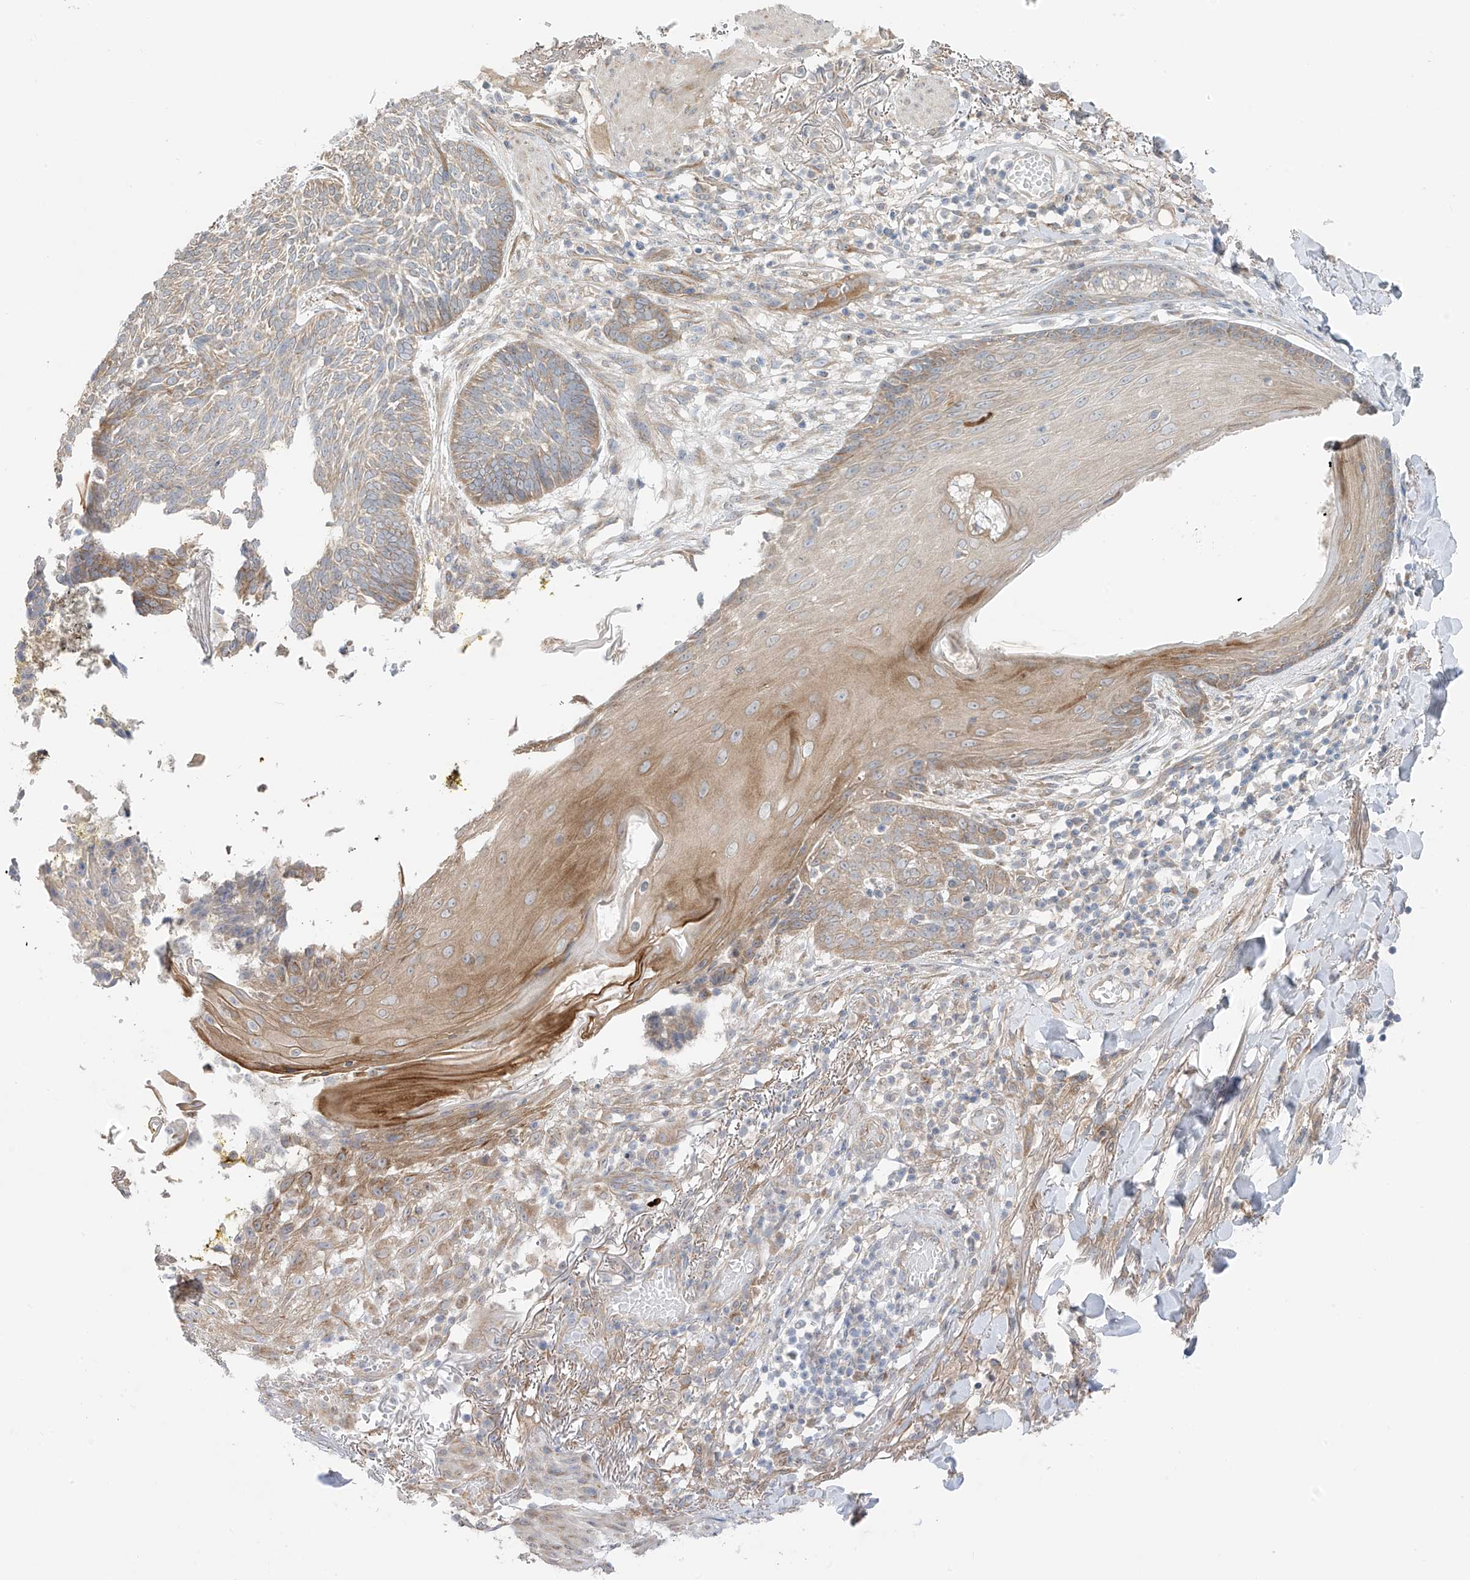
{"staining": {"intensity": "moderate", "quantity": "25%-75%", "location": "cytoplasmic/membranous"}, "tissue": "skin cancer", "cell_type": "Tumor cells", "image_type": "cancer", "snomed": [{"axis": "morphology", "description": "Normal tissue, NOS"}, {"axis": "morphology", "description": "Basal cell carcinoma"}, {"axis": "topography", "description": "Skin"}], "caption": "This micrograph shows immunohistochemistry staining of skin cancer, with medium moderate cytoplasmic/membranous staining in approximately 25%-75% of tumor cells.", "gene": "NALCN", "patient": {"sex": "male", "age": 64}}